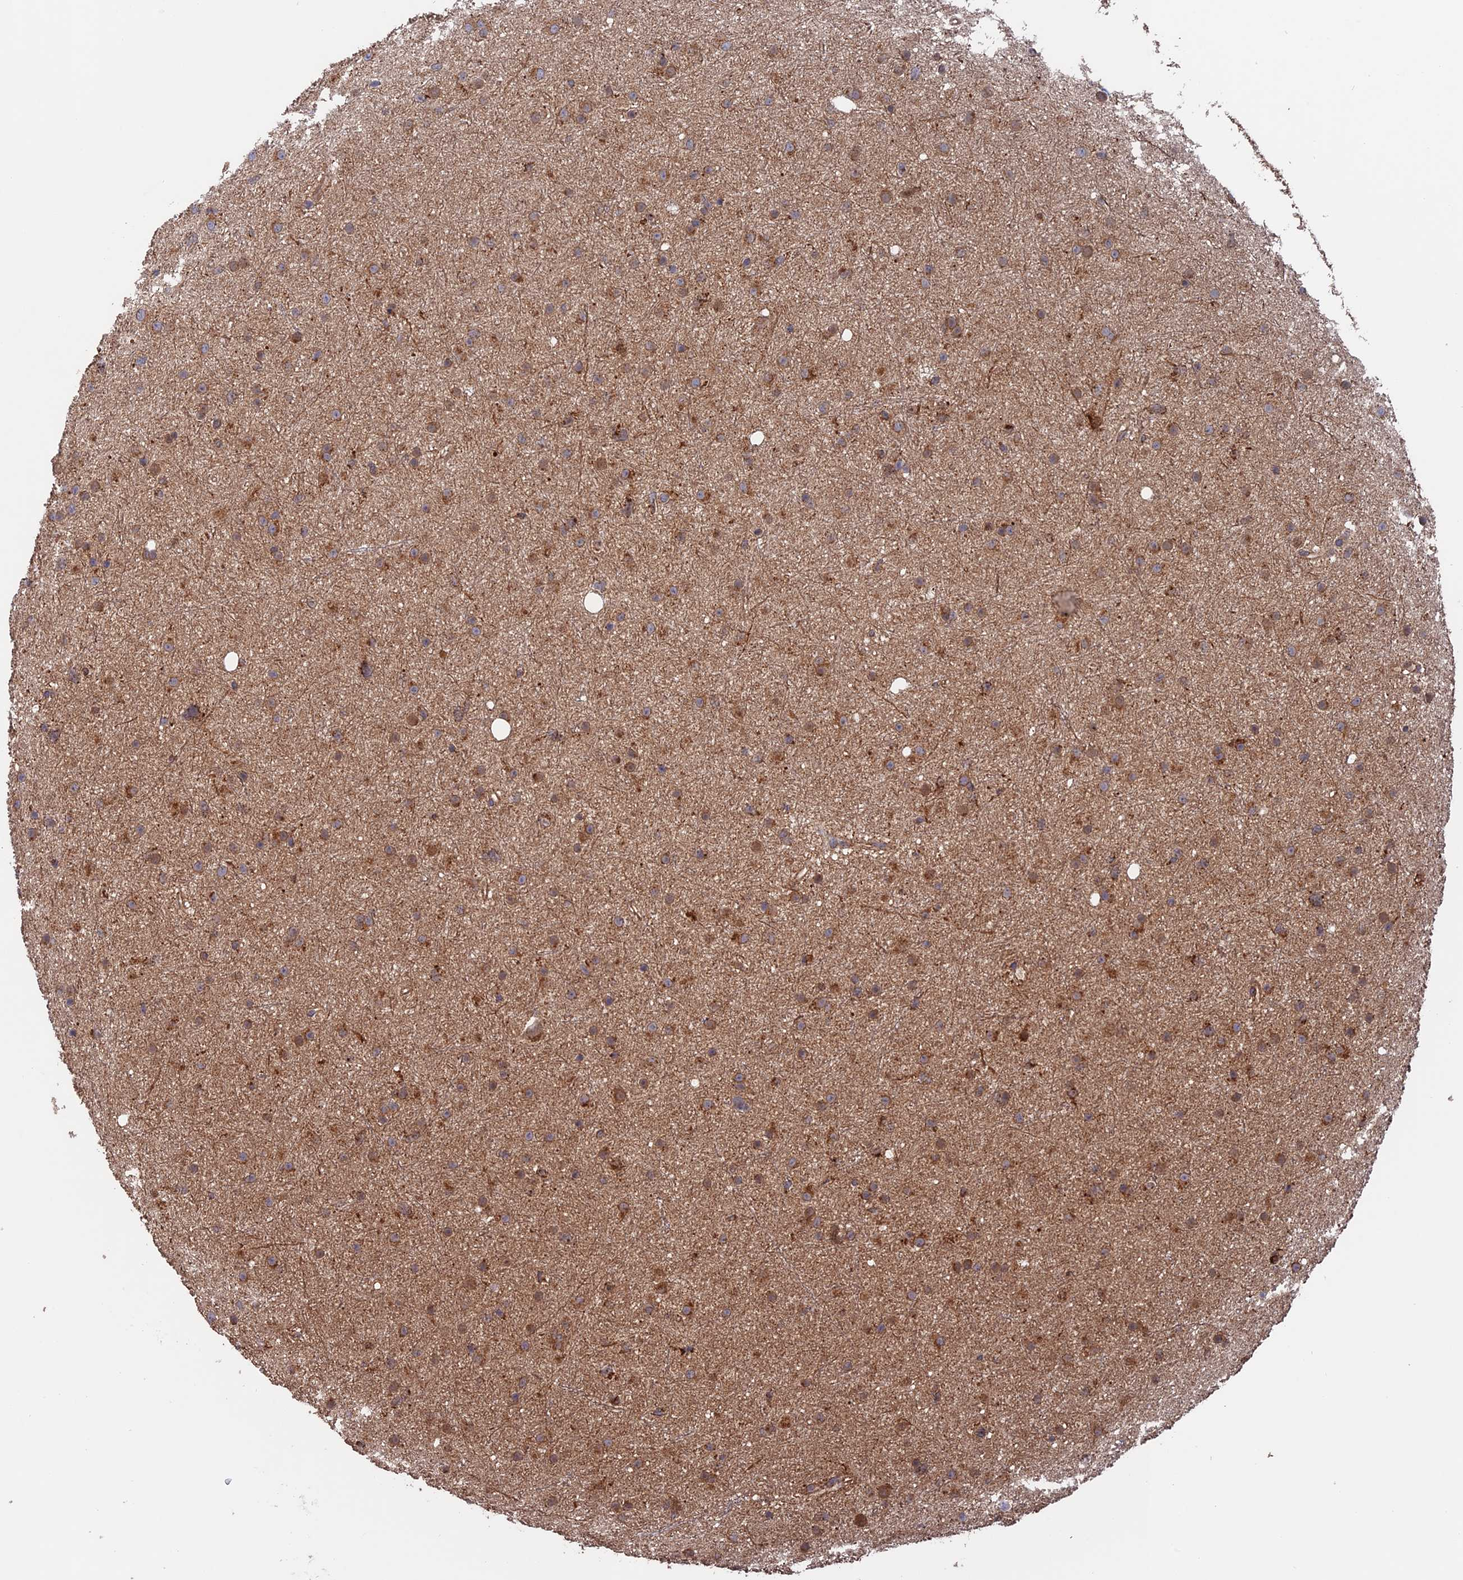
{"staining": {"intensity": "moderate", "quantity": ">75%", "location": "cytoplasmic/membranous"}, "tissue": "glioma", "cell_type": "Tumor cells", "image_type": "cancer", "snomed": [{"axis": "morphology", "description": "Glioma, malignant, Low grade"}, {"axis": "topography", "description": "Cerebral cortex"}], "caption": "Human glioma stained with a protein marker reveals moderate staining in tumor cells.", "gene": "DTYMK", "patient": {"sex": "female", "age": 39}}